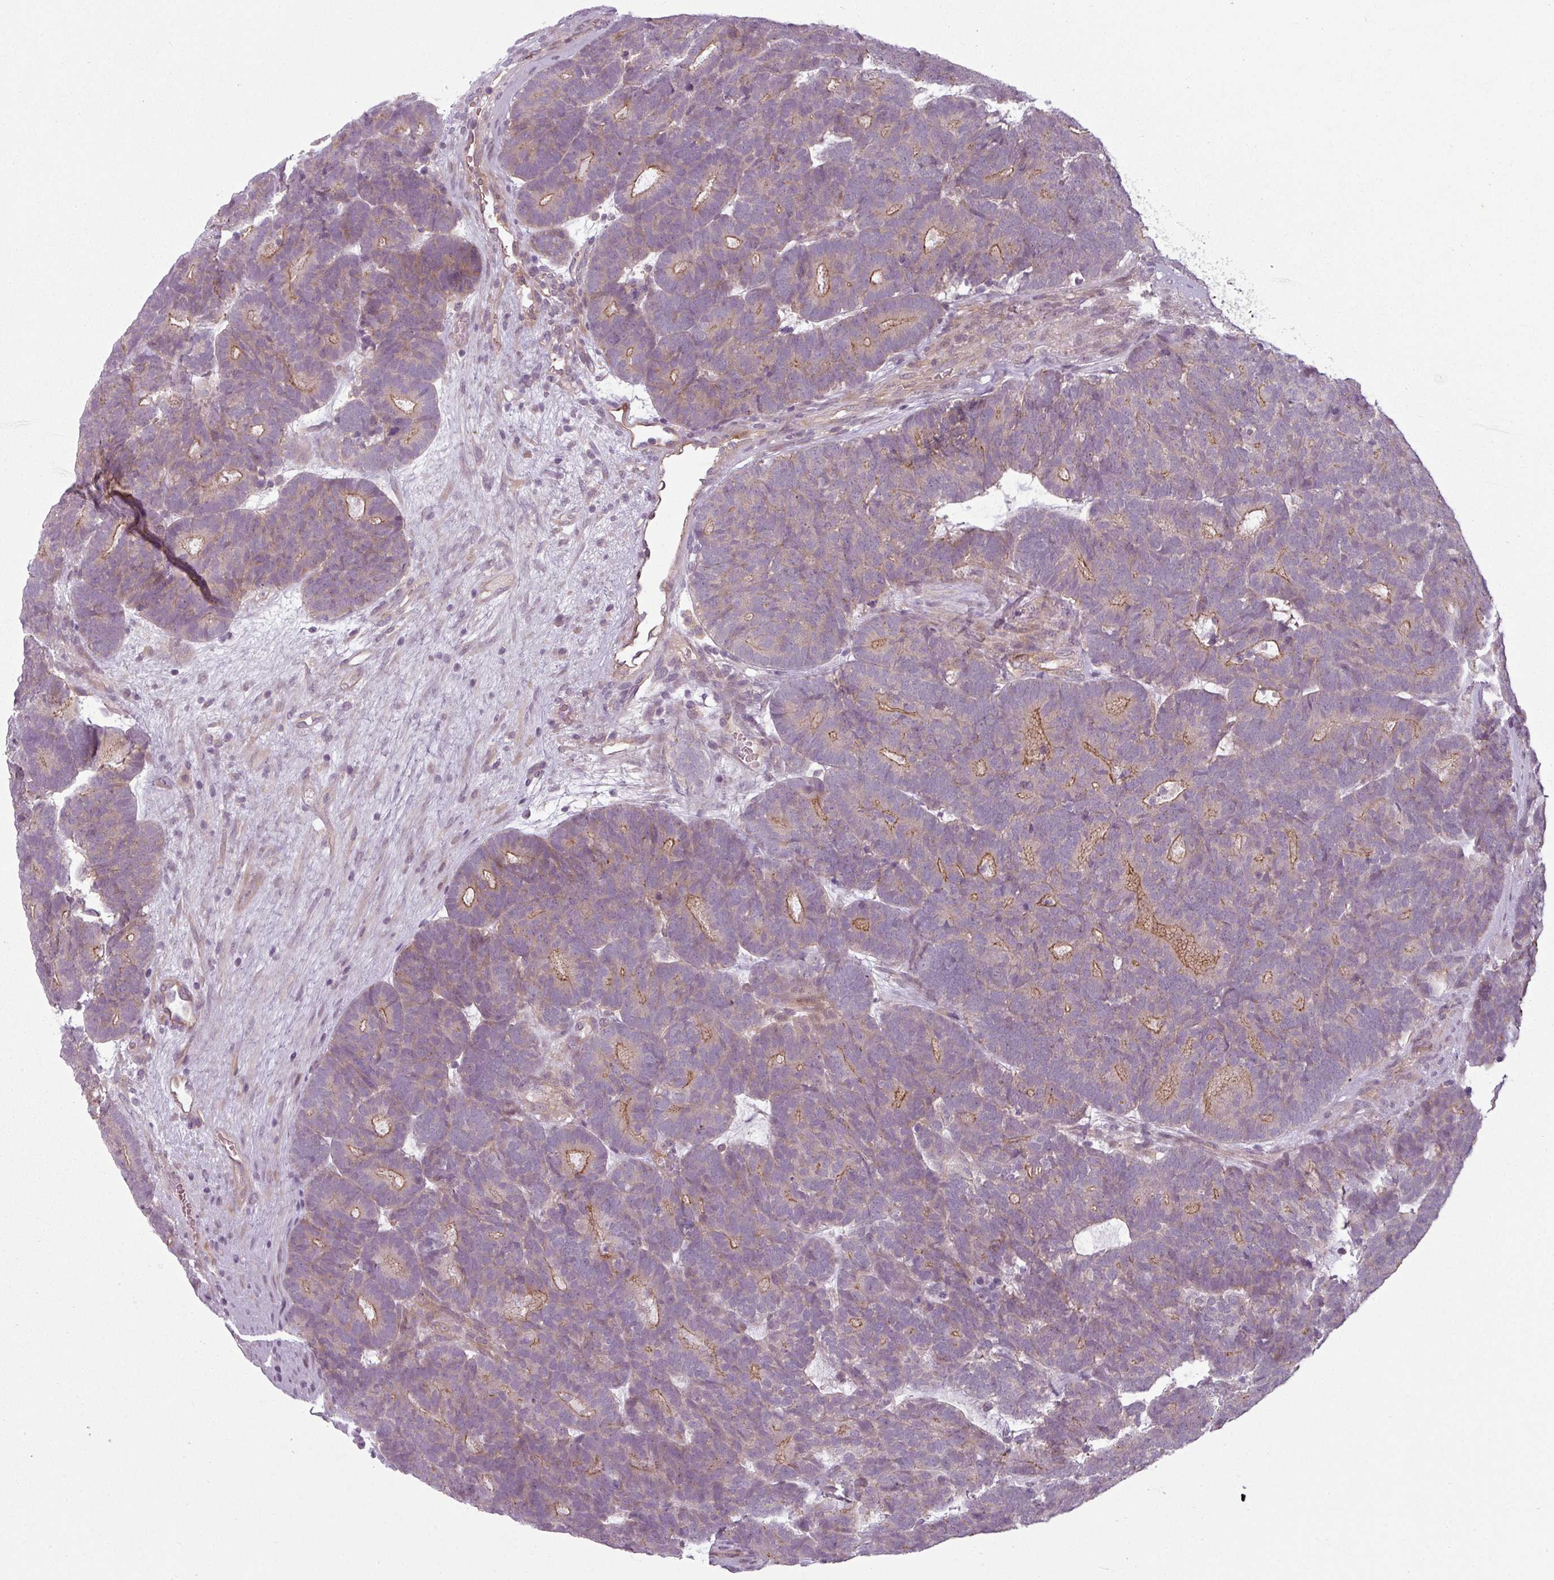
{"staining": {"intensity": "moderate", "quantity": "25%-75%", "location": "cytoplasmic/membranous"}, "tissue": "head and neck cancer", "cell_type": "Tumor cells", "image_type": "cancer", "snomed": [{"axis": "morphology", "description": "Adenocarcinoma, NOS"}, {"axis": "topography", "description": "Head-Neck"}], "caption": "Immunohistochemical staining of head and neck adenocarcinoma reveals medium levels of moderate cytoplasmic/membranous protein positivity in about 25%-75% of tumor cells. (Brightfield microscopy of DAB IHC at high magnification).", "gene": "SLC16A9", "patient": {"sex": "female", "age": 81}}